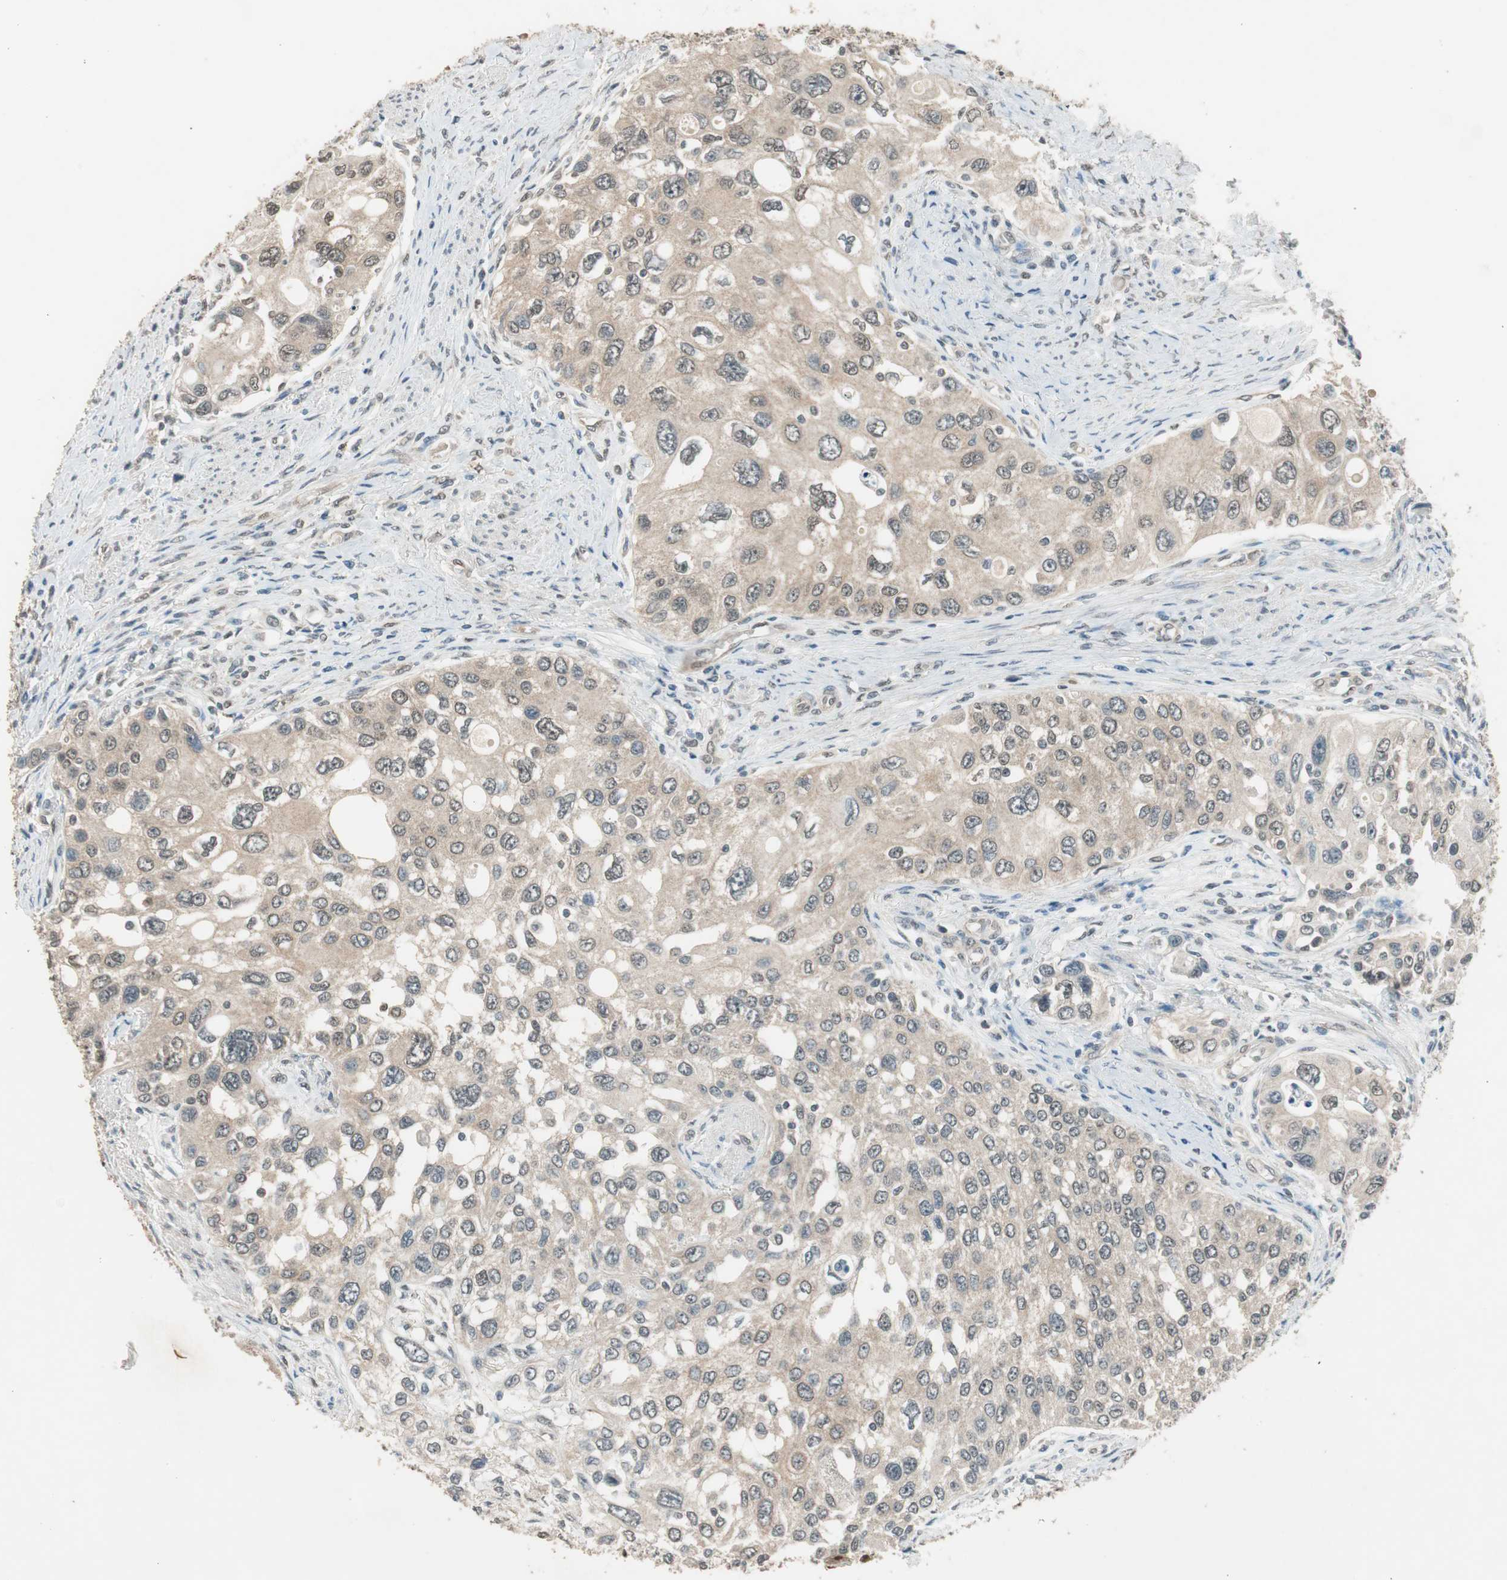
{"staining": {"intensity": "weak", "quantity": ">75%", "location": "cytoplasmic/membranous"}, "tissue": "urothelial cancer", "cell_type": "Tumor cells", "image_type": "cancer", "snomed": [{"axis": "morphology", "description": "Urothelial carcinoma, High grade"}, {"axis": "topography", "description": "Urinary bladder"}], "caption": "Urothelial cancer was stained to show a protein in brown. There is low levels of weak cytoplasmic/membranous expression in approximately >75% of tumor cells.", "gene": "USP5", "patient": {"sex": "female", "age": 56}}